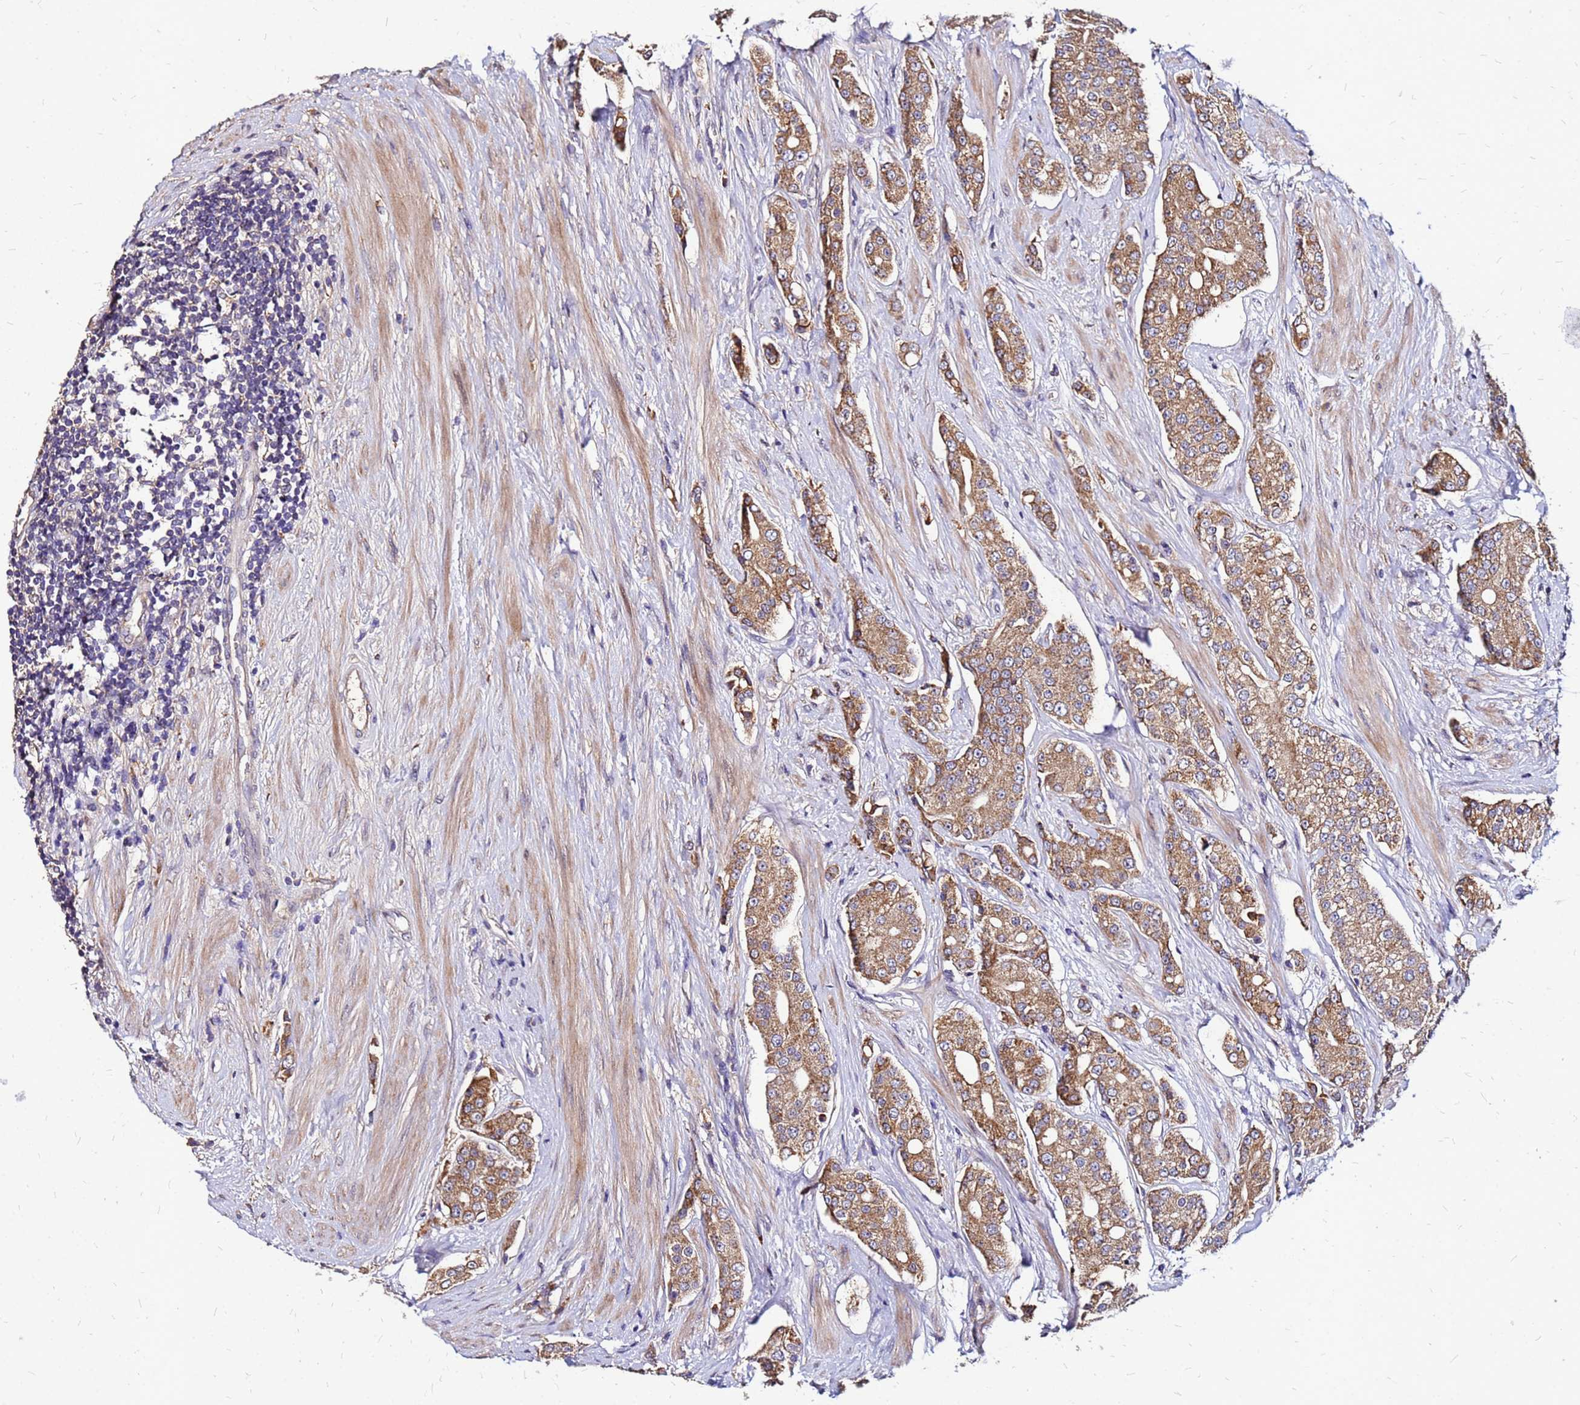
{"staining": {"intensity": "moderate", "quantity": ">75%", "location": "cytoplasmic/membranous"}, "tissue": "prostate cancer", "cell_type": "Tumor cells", "image_type": "cancer", "snomed": [{"axis": "morphology", "description": "Adenocarcinoma, High grade"}, {"axis": "topography", "description": "Prostate"}], "caption": "Protein staining reveals moderate cytoplasmic/membranous positivity in about >75% of tumor cells in prostate cancer.", "gene": "ARHGEF5", "patient": {"sex": "male", "age": 71}}